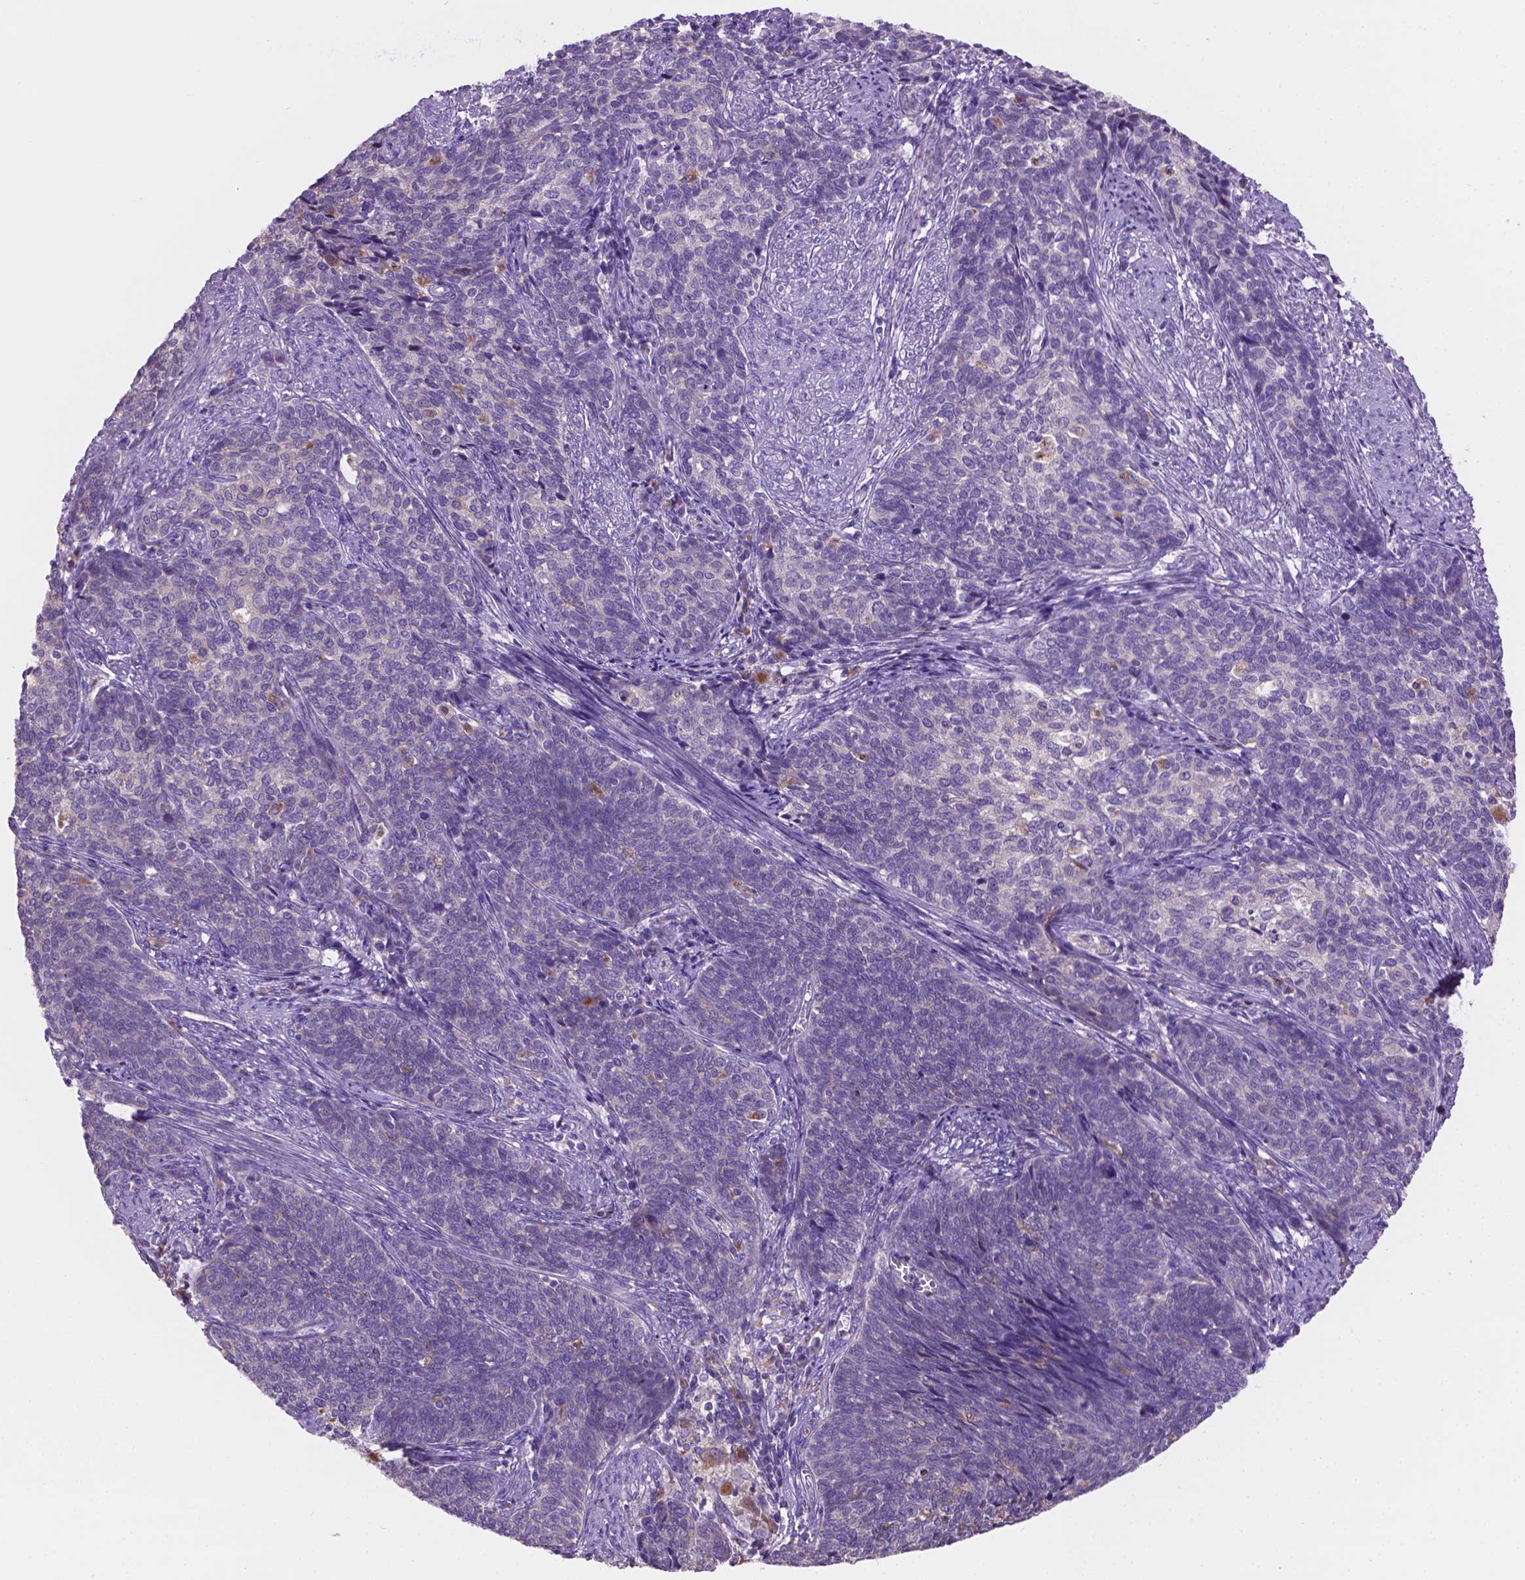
{"staining": {"intensity": "negative", "quantity": "none", "location": "none"}, "tissue": "cervical cancer", "cell_type": "Tumor cells", "image_type": "cancer", "snomed": [{"axis": "morphology", "description": "Squamous cell carcinoma, NOS"}, {"axis": "topography", "description": "Cervix"}], "caption": "This is an immunohistochemistry (IHC) micrograph of human cervical squamous cell carcinoma. There is no positivity in tumor cells.", "gene": "CDH7", "patient": {"sex": "female", "age": 39}}